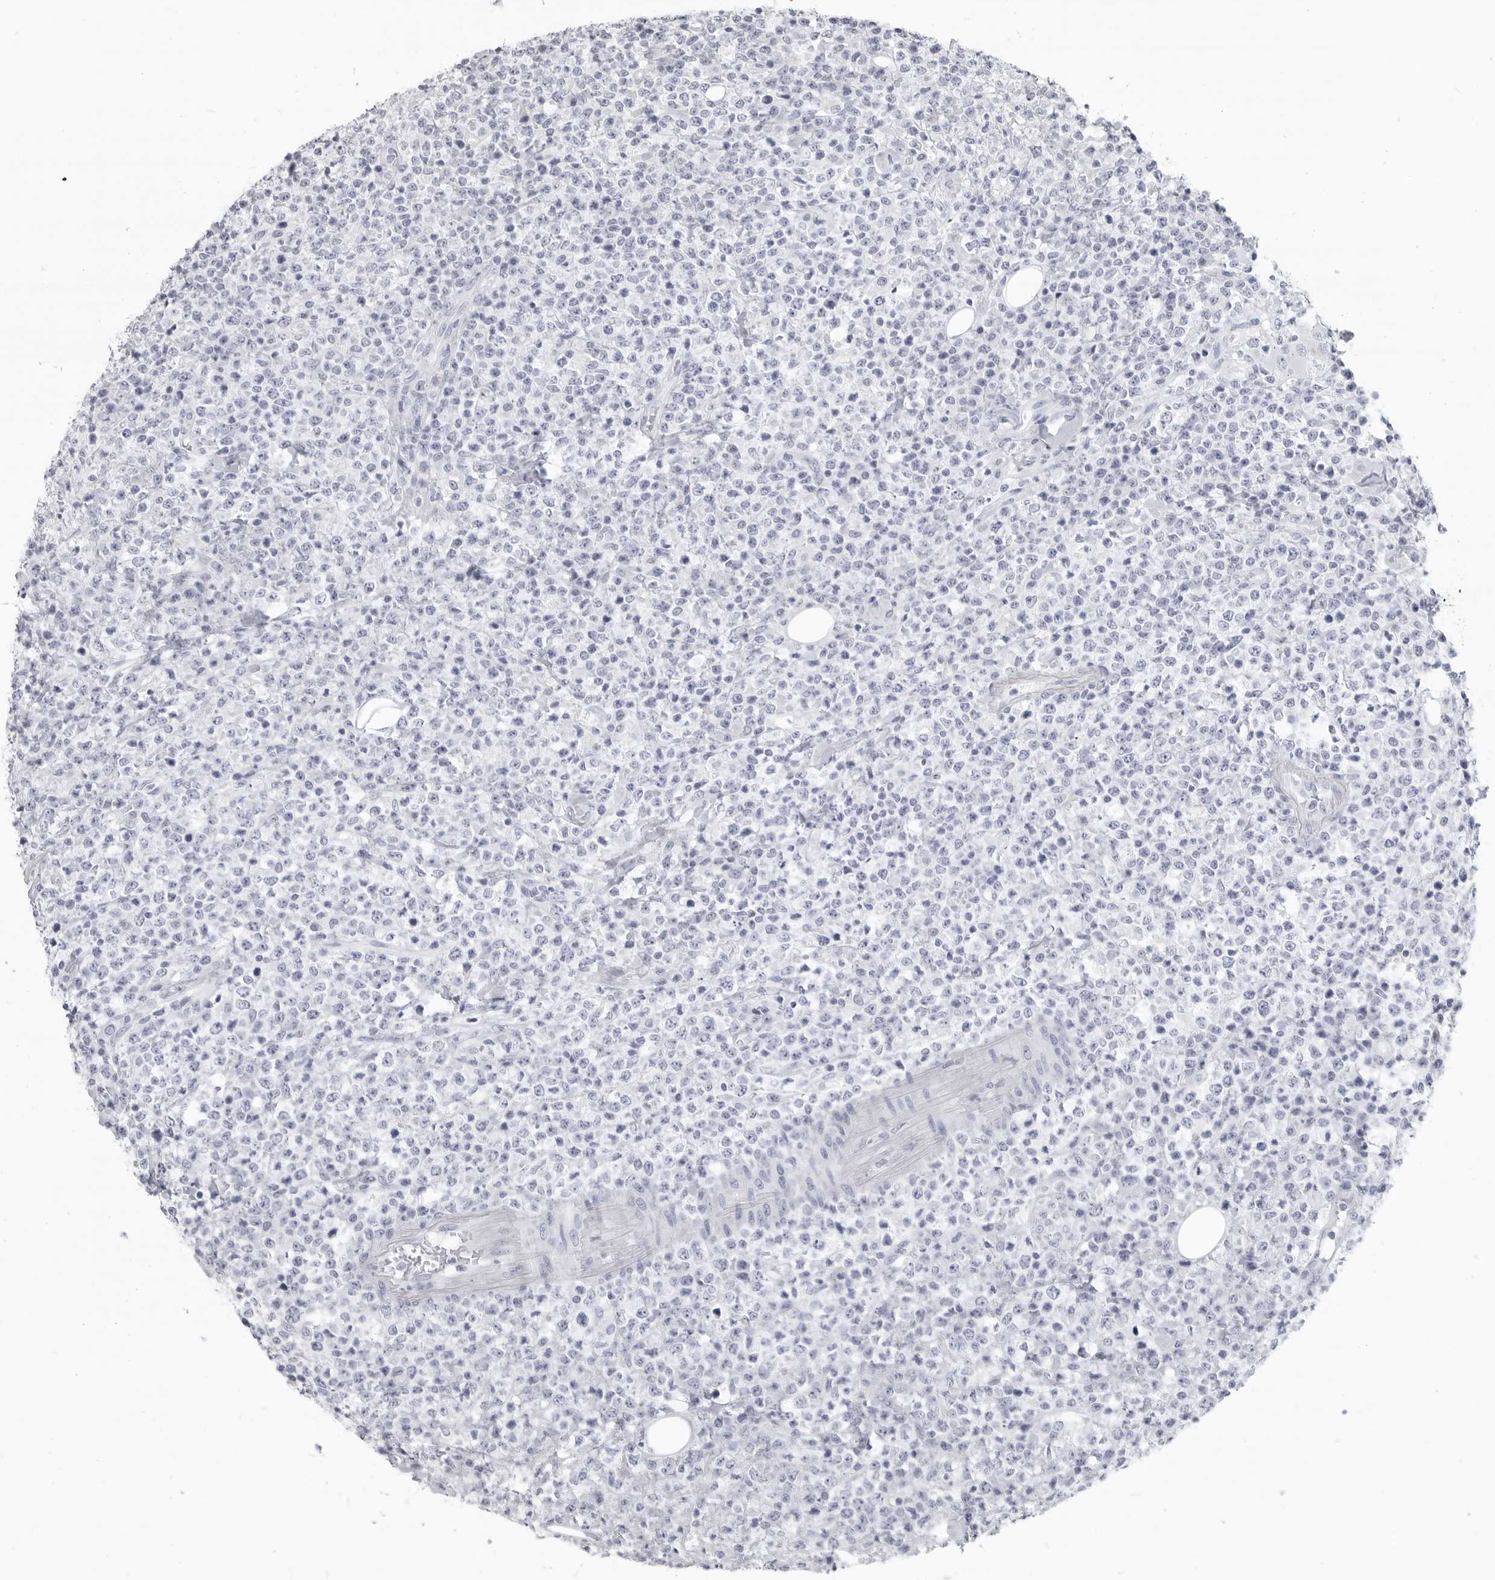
{"staining": {"intensity": "negative", "quantity": "none", "location": "none"}, "tissue": "lymphoma", "cell_type": "Tumor cells", "image_type": "cancer", "snomed": [{"axis": "morphology", "description": "Malignant lymphoma, non-Hodgkin's type, High grade"}, {"axis": "topography", "description": "Colon"}], "caption": "High power microscopy image of an immunohistochemistry image of high-grade malignant lymphoma, non-Hodgkin's type, revealing no significant positivity in tumor cells.", "gene": "LY6D", "patient": {"sex": "female", "age": 53}}